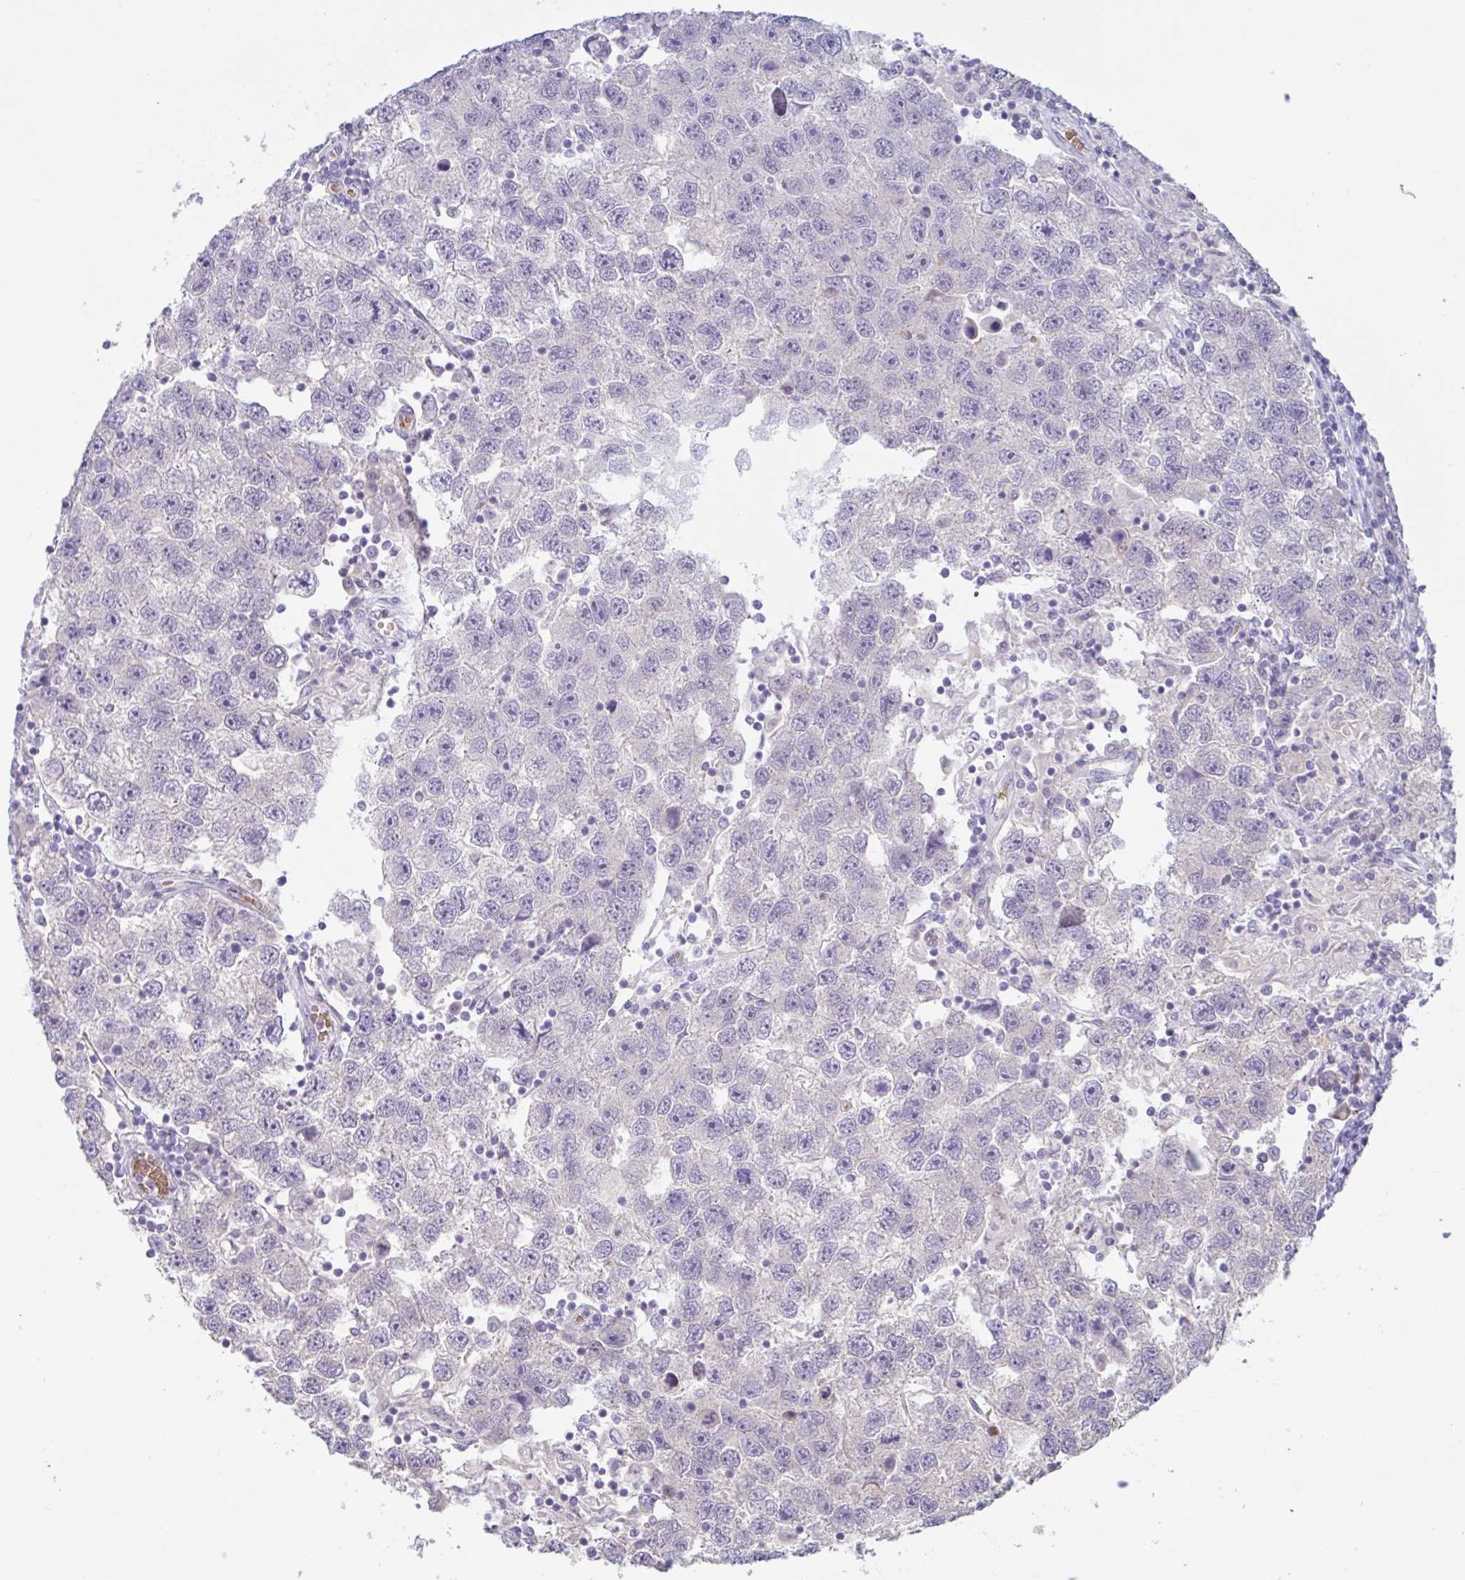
{"staining": {"intensity": "negative", "quantity": "none", "location": "none"}, "tissue": "testis cancer", "cell_type": "Tumor cells", "image_type": "cancer", "snomed": [{"axis": "morphology", "description": "Seminoma, NOS"}, {"axis": "topography", "description": "Testis"}], "caption": "A histopathology image of testis cancer (seminoma) stained for a protein shows no brown staining in tumor cells. The staining is performed using DAB brown chromogen with nuclei counter-stained in using hematoxylin.", "gene": "RHAG", "patient": {"sex": "male", "age": 26}}